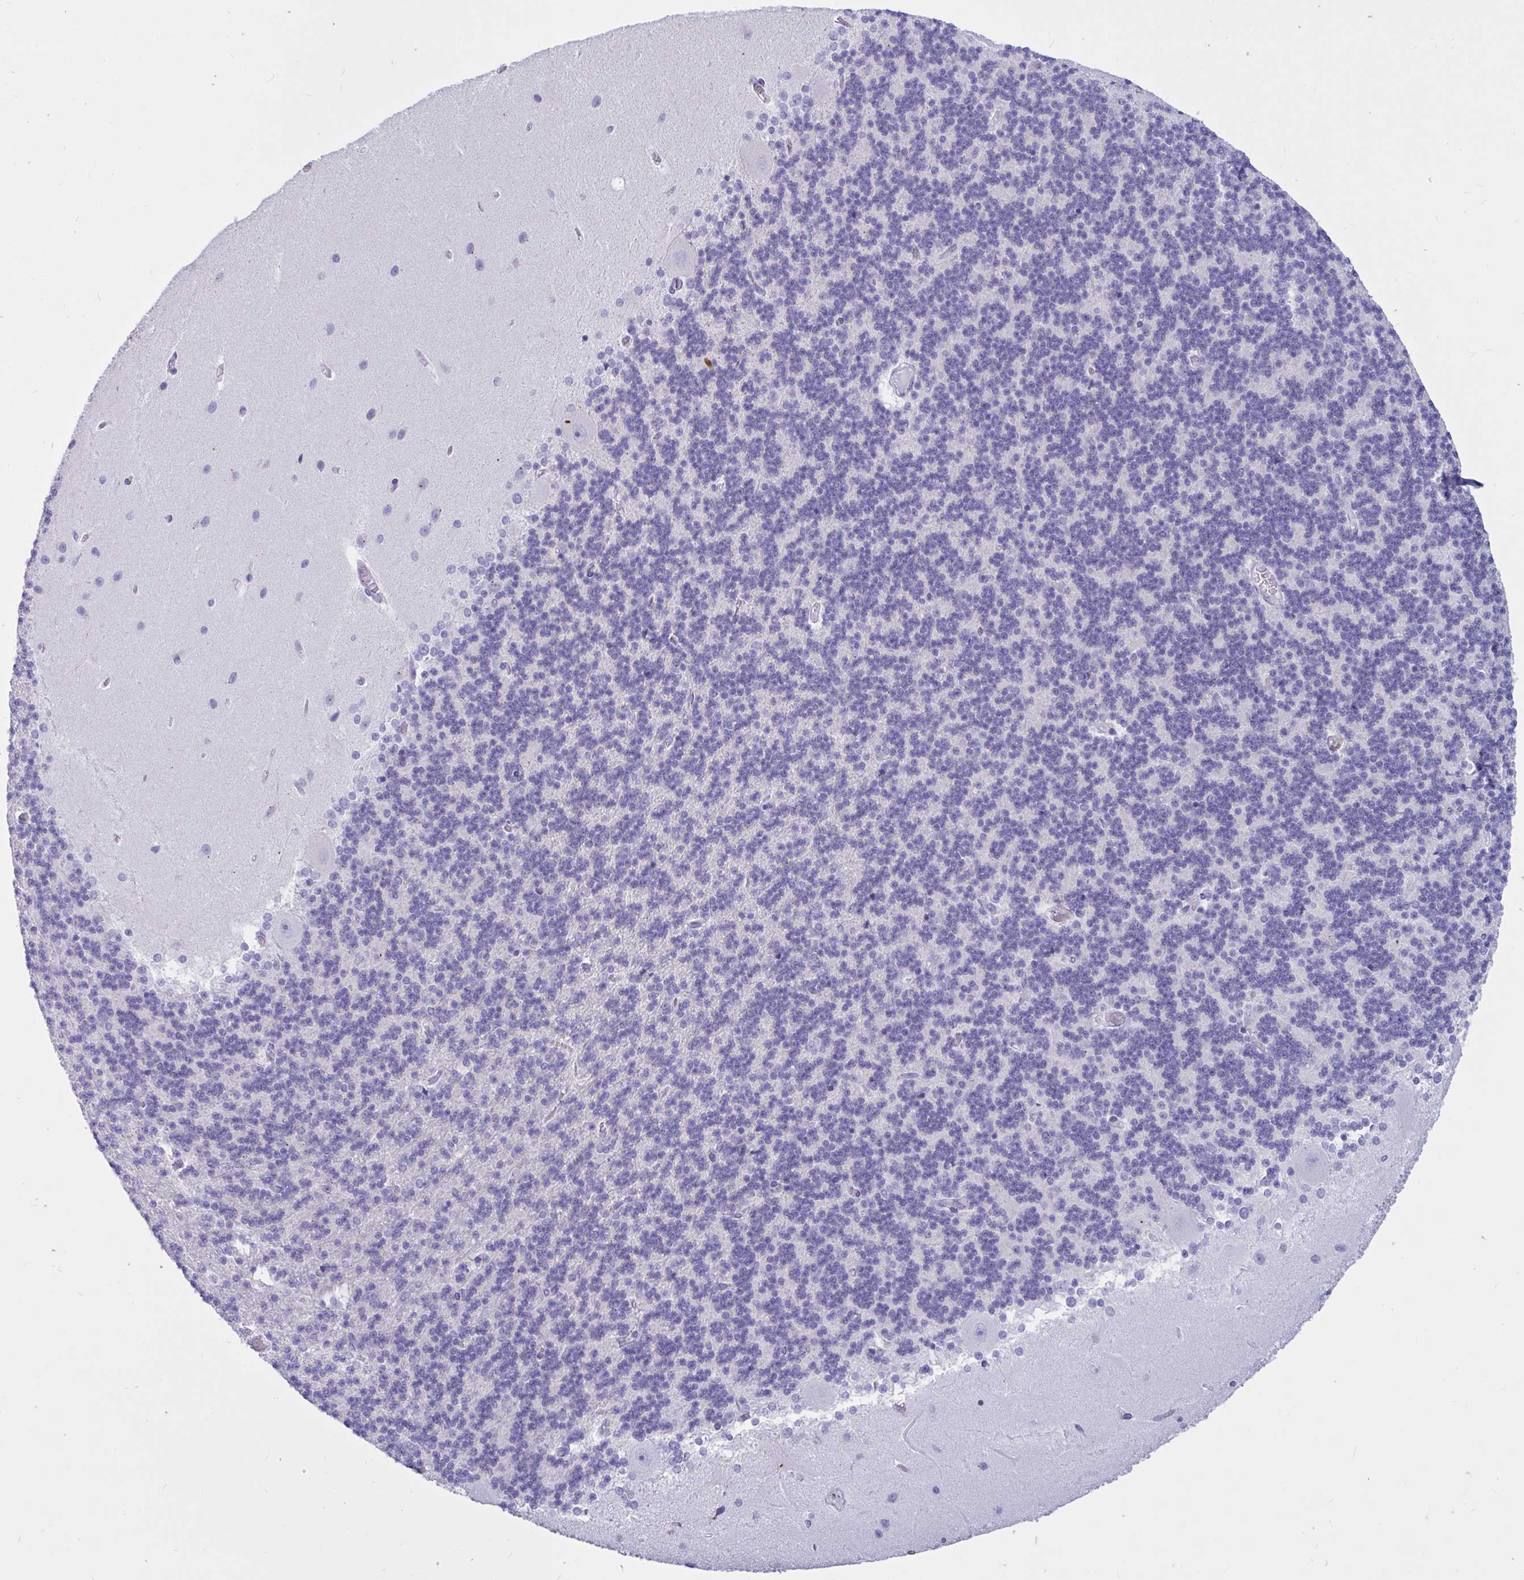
{"staining": {"intensity": "negative", "quantity": "none", "location": "none"}, "tissue": "cerebellum", "cell_type": "Cells in granular layer", "image_type": "normal", "snomed": [{"axis": "morphology", "description": "Normal tissue, NOS"}, {"axis": "topography", "description": "Cerebellum"}], "caption": "A histopathology image of human cerebellum is negative for staining in cells in granular layer.", "gene": "RNASE3", "patient": {"sex": "female", "age": 54}}